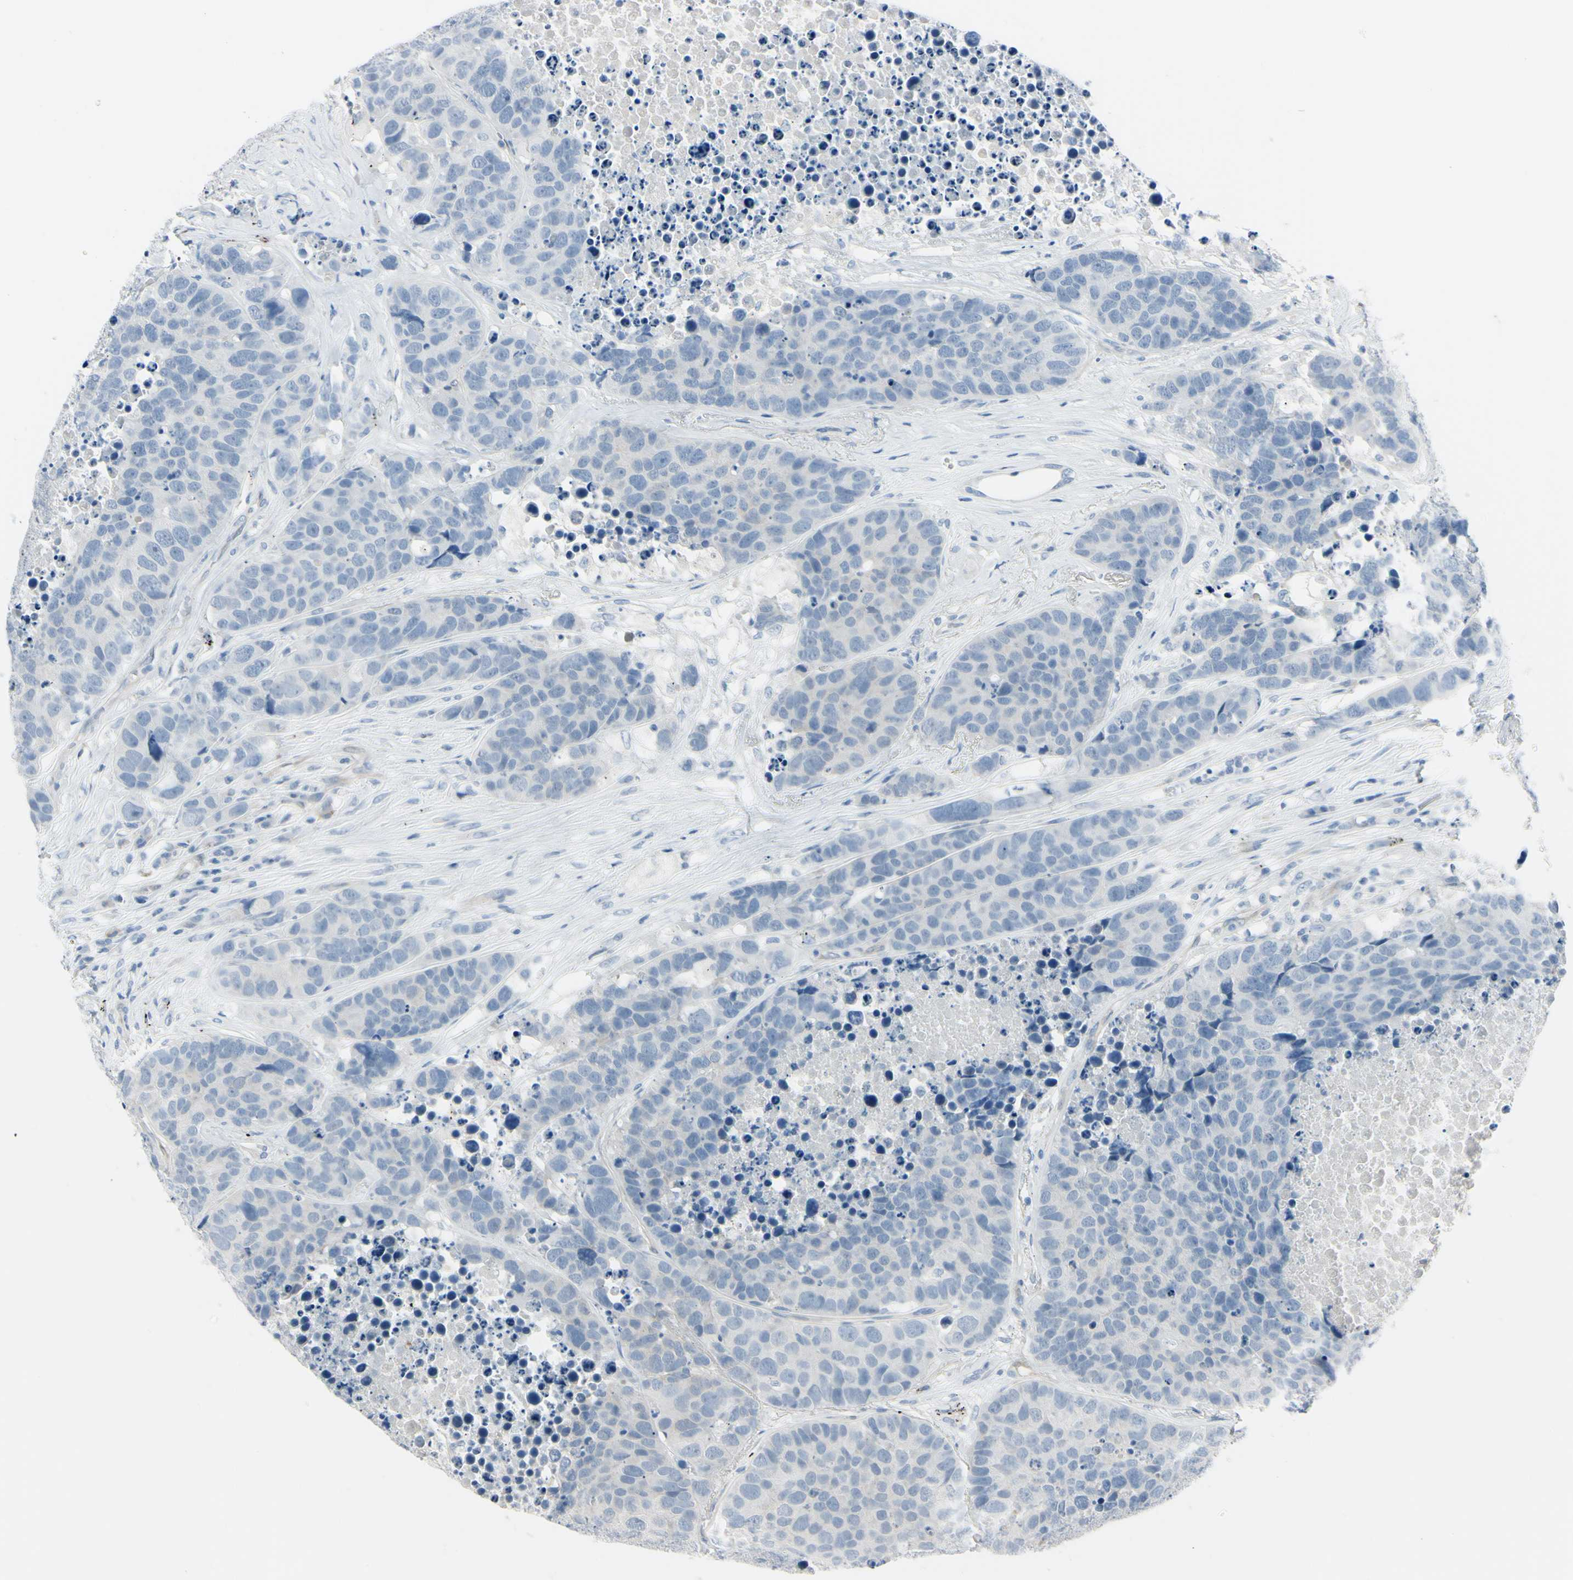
{"staining": {"intensity": "negative", "quantity": "none", "location": "none"}, "tissue": "carcinoid", "cell_type": "Tumor cells", "image_type": "cancer", "snomed": [{"axis": "morphology", "description": "Carcinoid, malignant, NOS"}, {"axis": "topography", "description": "Lung"}], "caption": "Image shows no significant protein positivity in tumor cells of carcinoid. (DAB (3,3'-diaminobenzidine) IHC visualized using brightfield microscopy, high magnification).", "gene": "ASB9", "patient": {"sex": "male", "age": 60}}